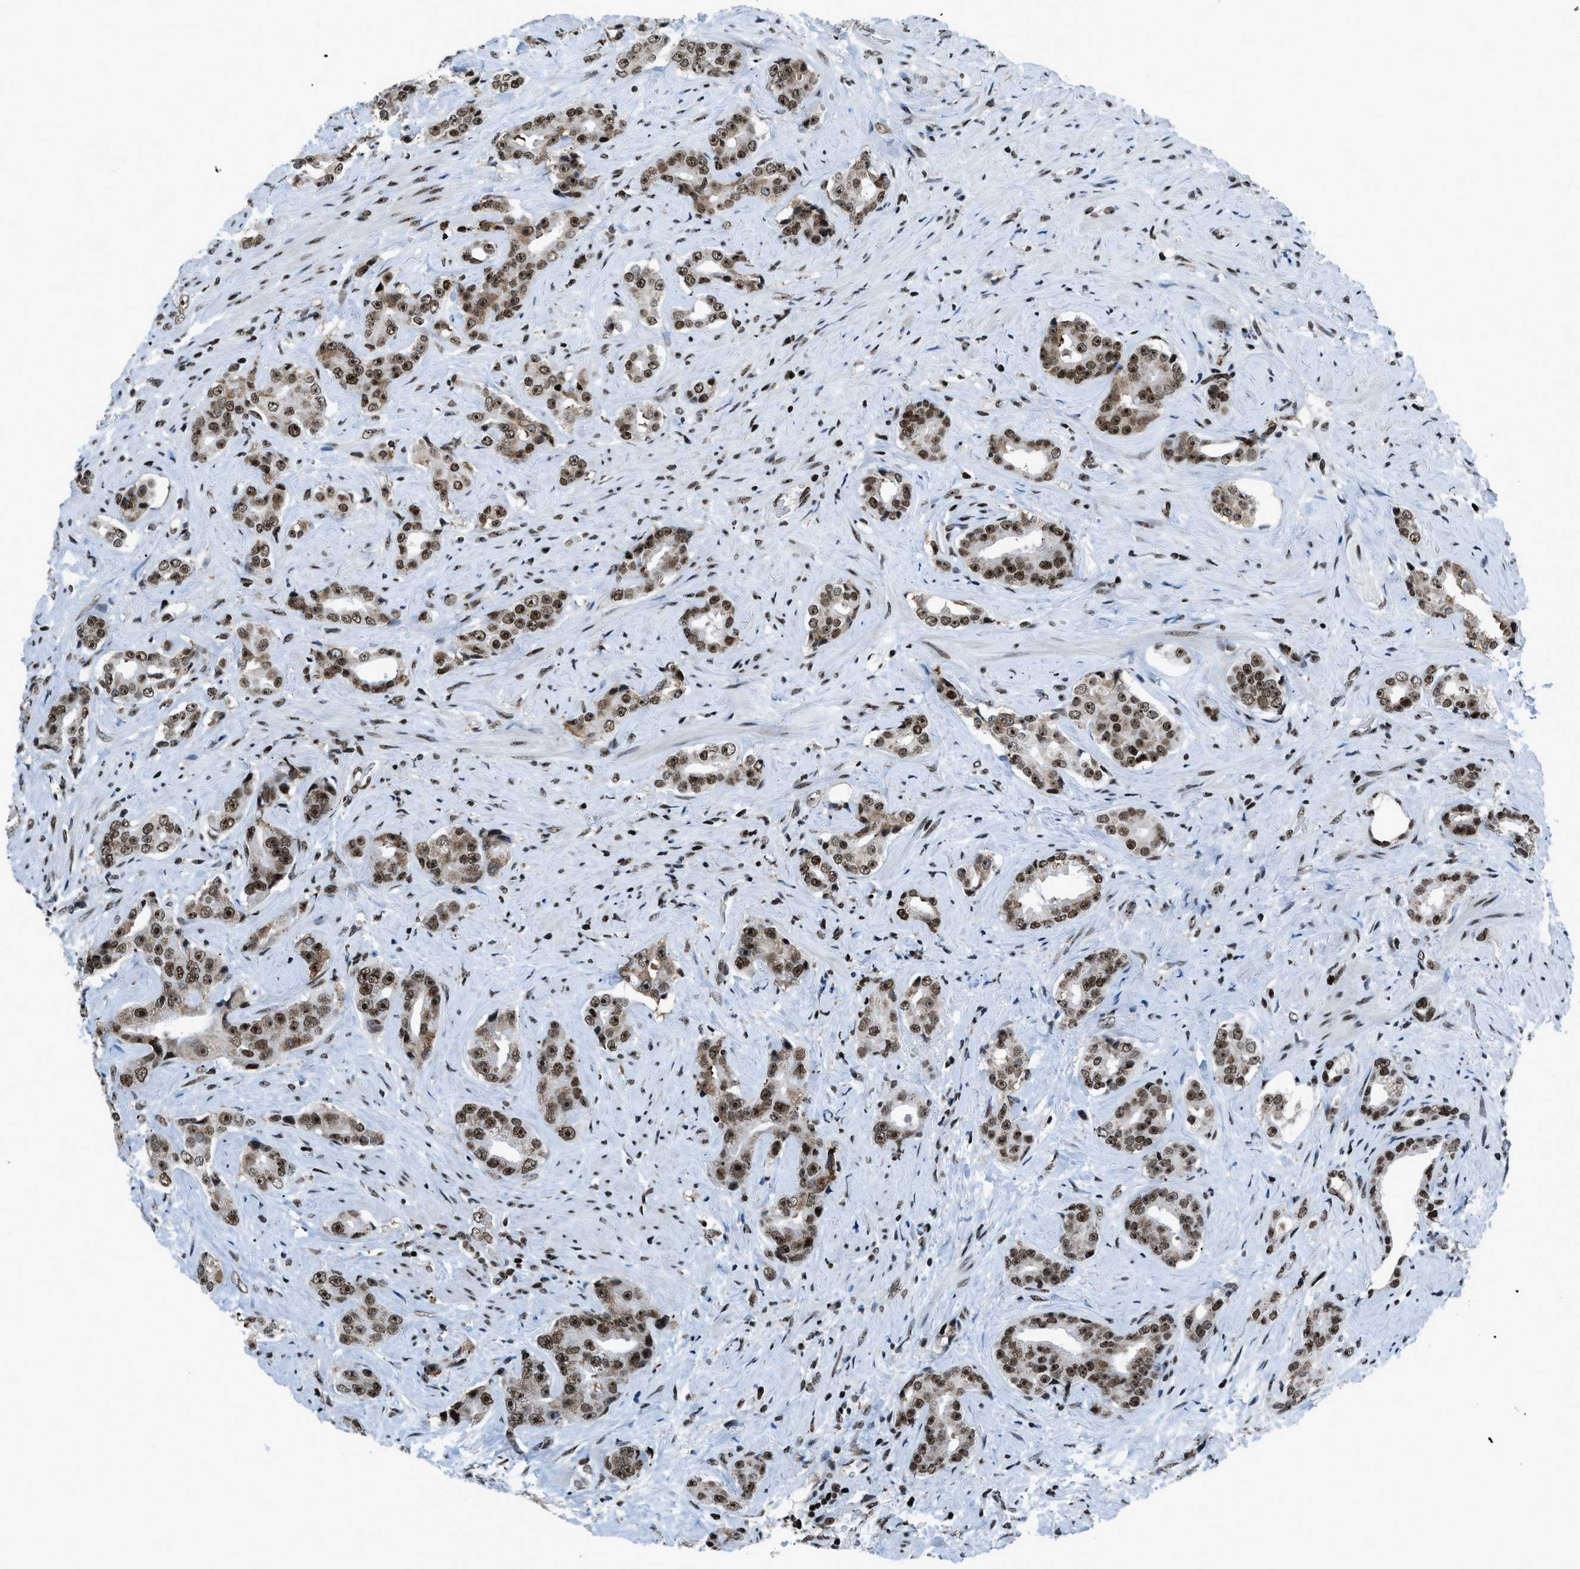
{"staining": {"intensity": "strong", "quantity": ">75%", "location": "nuclear"}, "tissue": "prostate cancer", "cell_type": "Tumor cells", "image_type": "cancer", "snomed": [{"axis": "morphology", "description": "Adenocarcinoma, High grade"}, {"axis": "topography", "description": "Prostate"}], "caption": "There is high levels of strong nuclear positivity in tumor cells of prostate cancer, as demonstrated by immunohistochemical staining (brown color).", "gene": "RAD51B", "patient": {"sex": "male", "age": 71}}